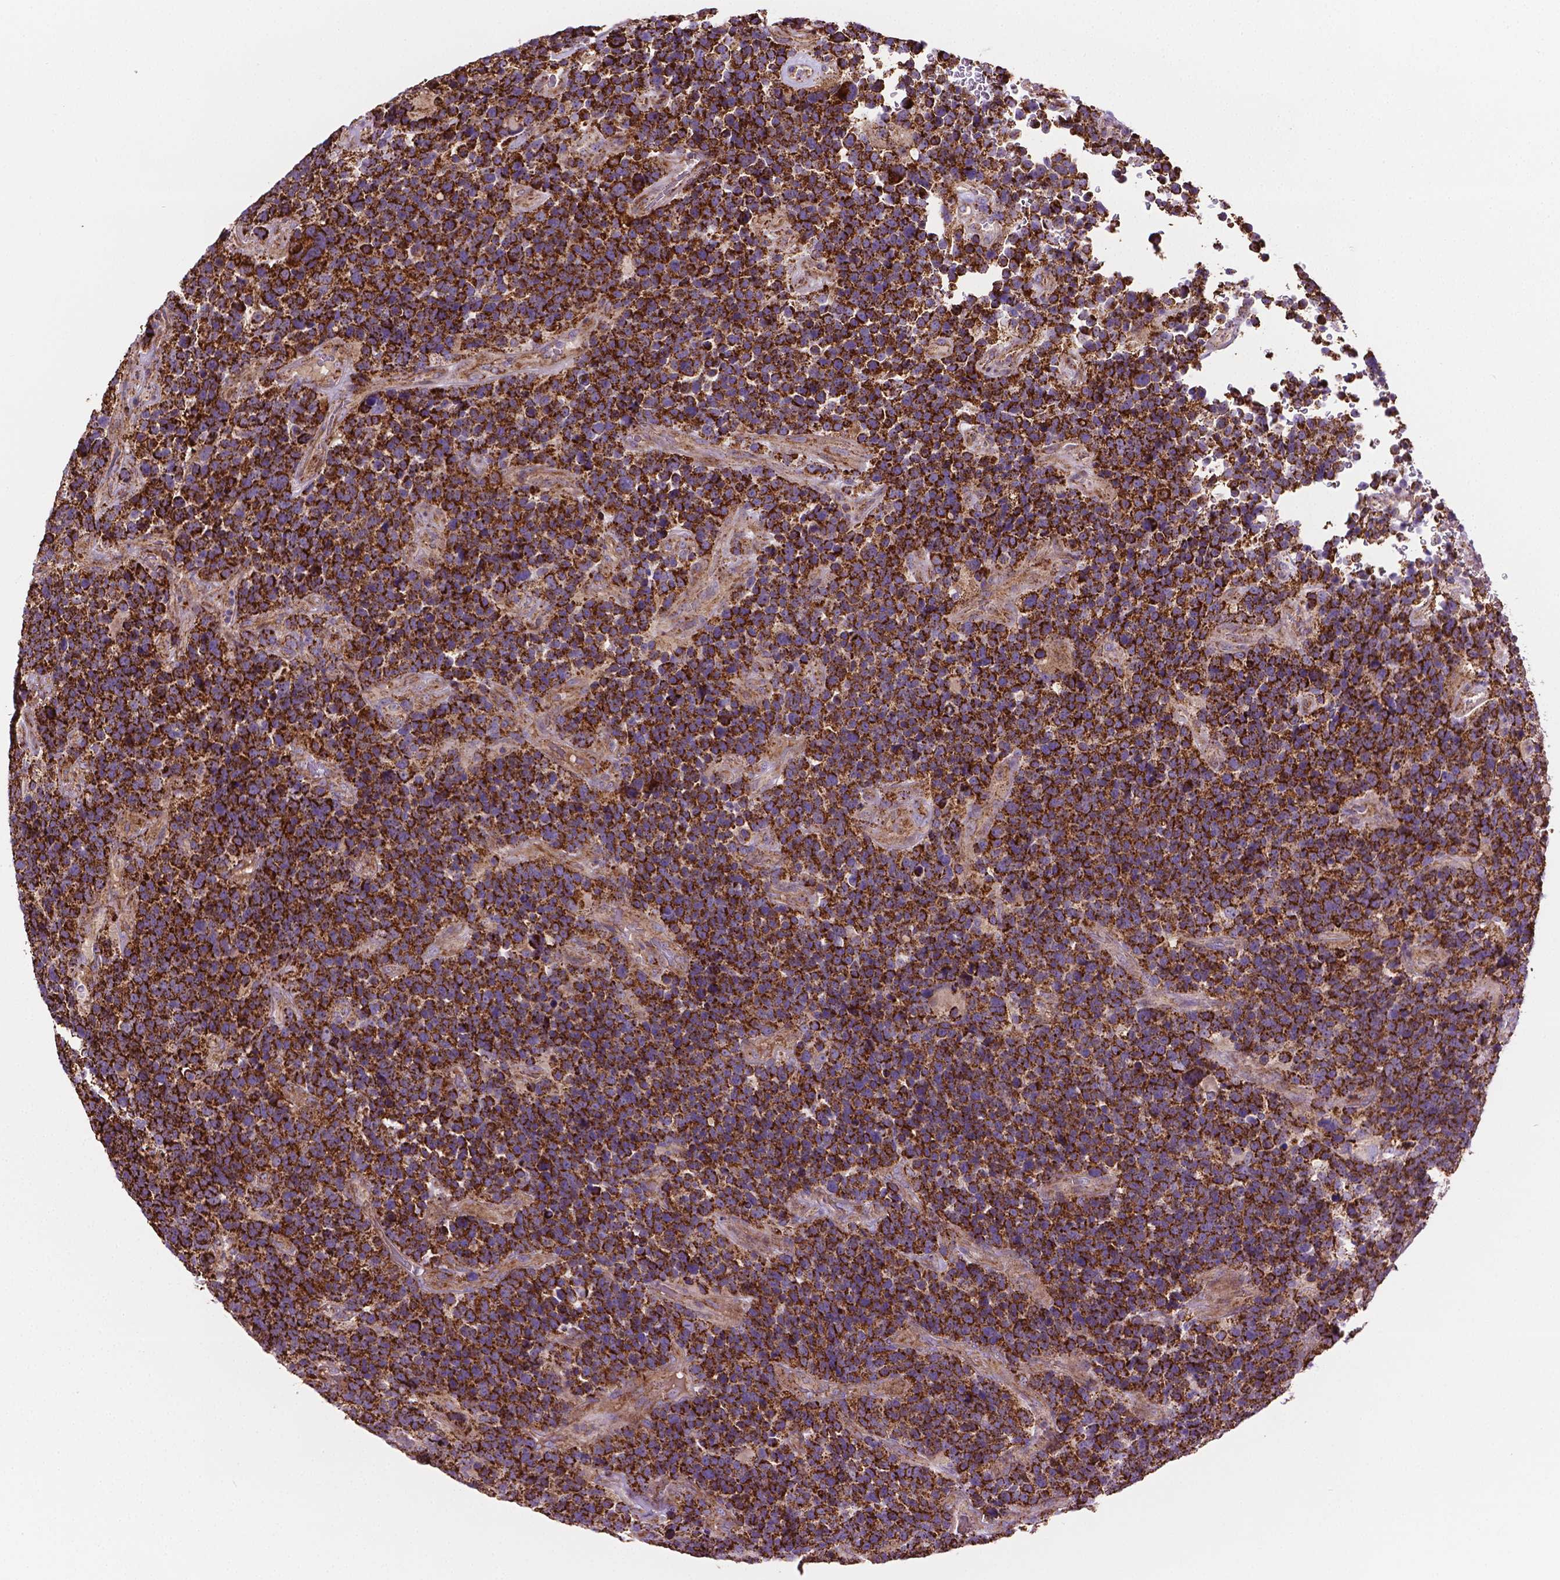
{"staining": {"intensity": "strong", "quantity": ">75%", "location": "cytoplasmic/membranous"}, "tissue": "glioma", "cell_type": "Tumor cells", "image_type": "cancer", "snomed": [{"axis": "morphology", "description": "Glioma, malignant, High grade"}, {"axis": "topography", "description": "Brain"}], "caption": "Protein staining of glioma tissue displays strong cytoplasmic/membranous staining in about >75% of tumor cells.", "gene": "PIBF1", "patient": {"sex": "male", "age": 33}}